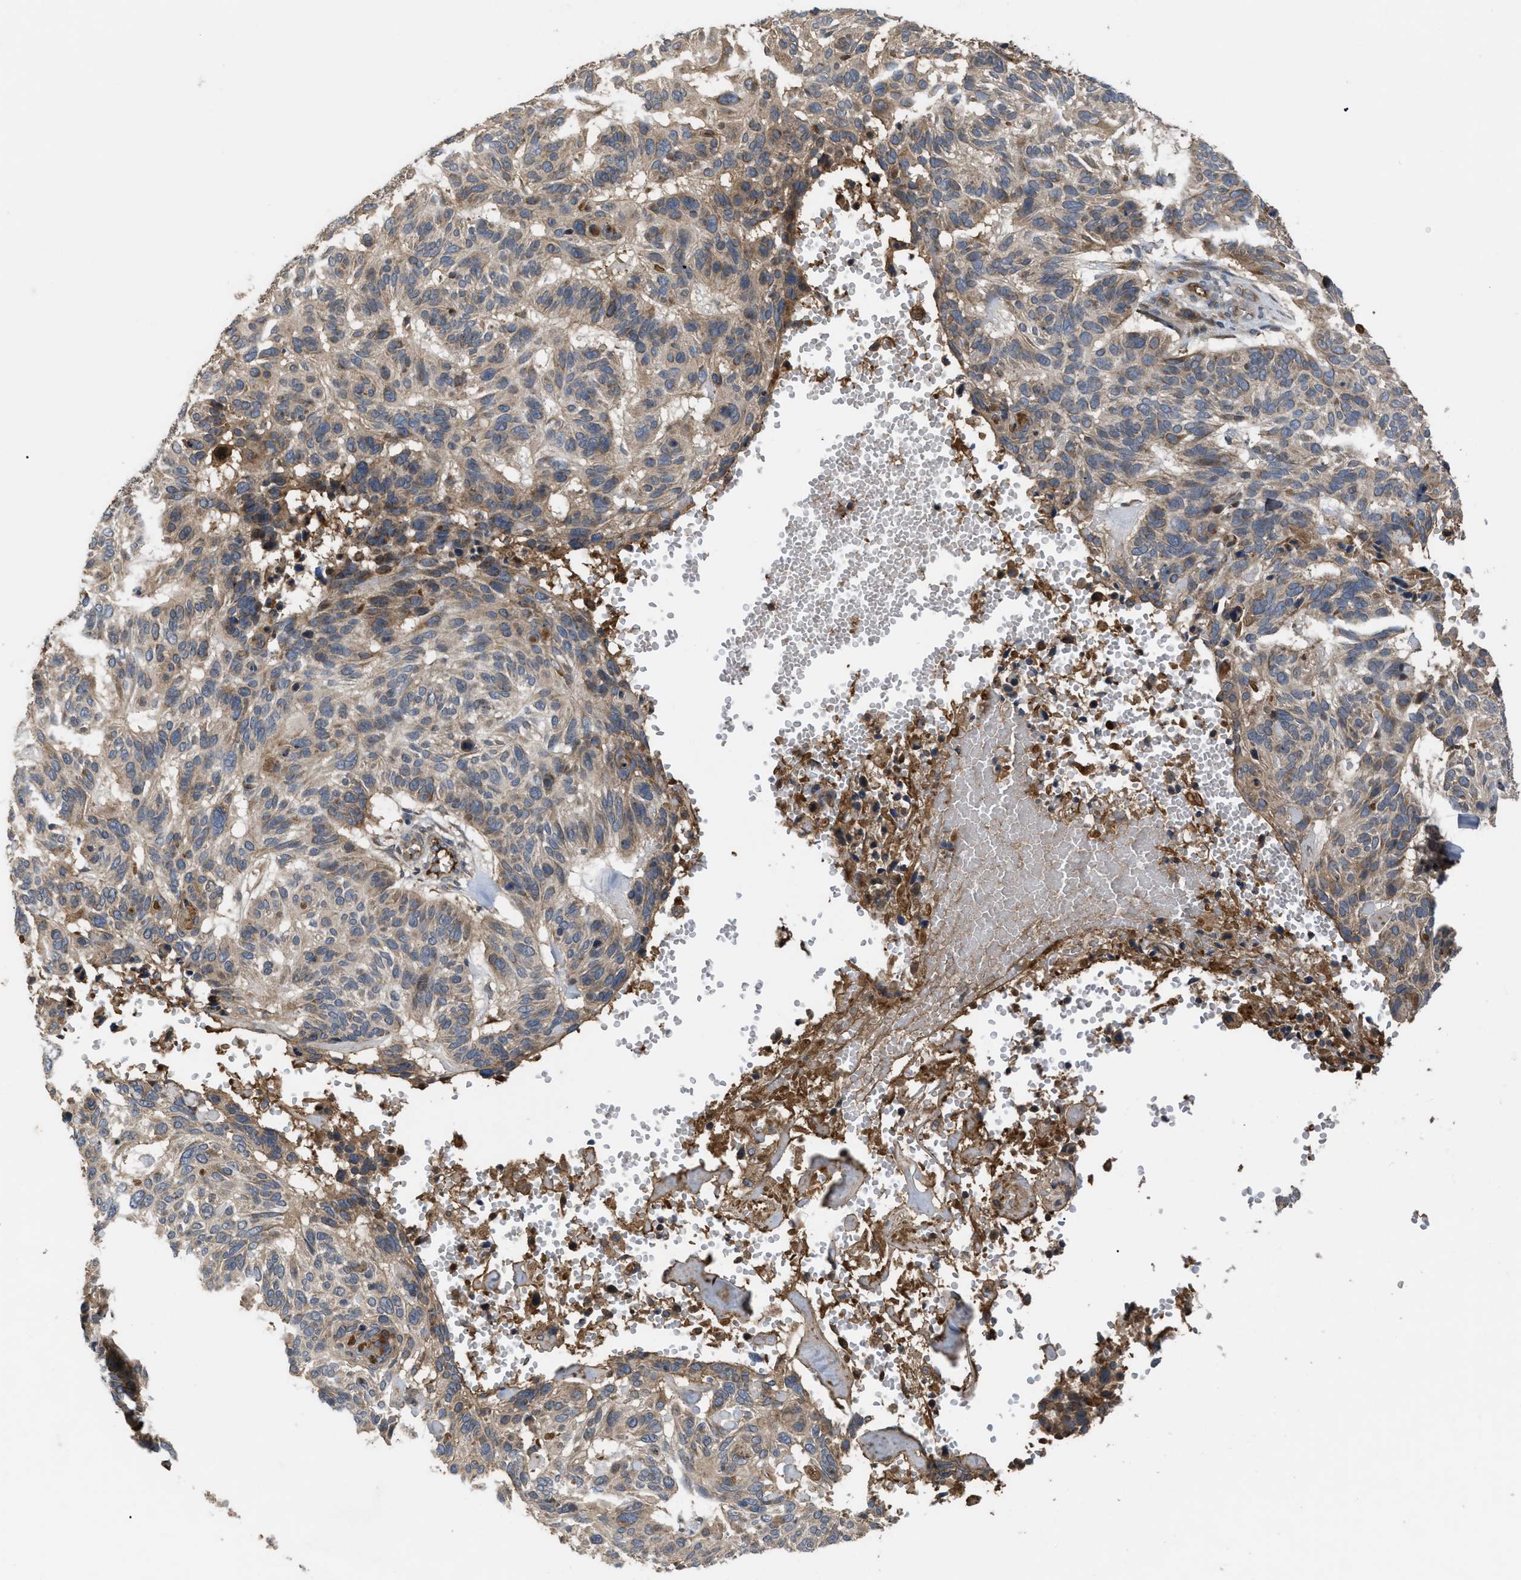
{"staining": {"intensity": "moderate", "quantity": ">75%", "location": "cytoplasmic/membranous"}, "tissue": "skin cancer", "cell_type": "Tumor cells", "image_type": "cancer", "snomed": [{"axis": "morphology", "description": "Basal cell carcinoma"}, {"axis": "topography", "description": "Skin"}], "caption": "The micrograph reveals a brown stain indicating the presence of a protein in the cytoplasmic/membranous of tumor cells in basal cell carcinoma (skin). The staining was performed using DAB to visualize the protein expression in brown, while the nuclei were stained in blue with hematoxylin (Magnification: 20x).", "gene": "RAB2A", "patient": {"sex": "male", "age": 85}}